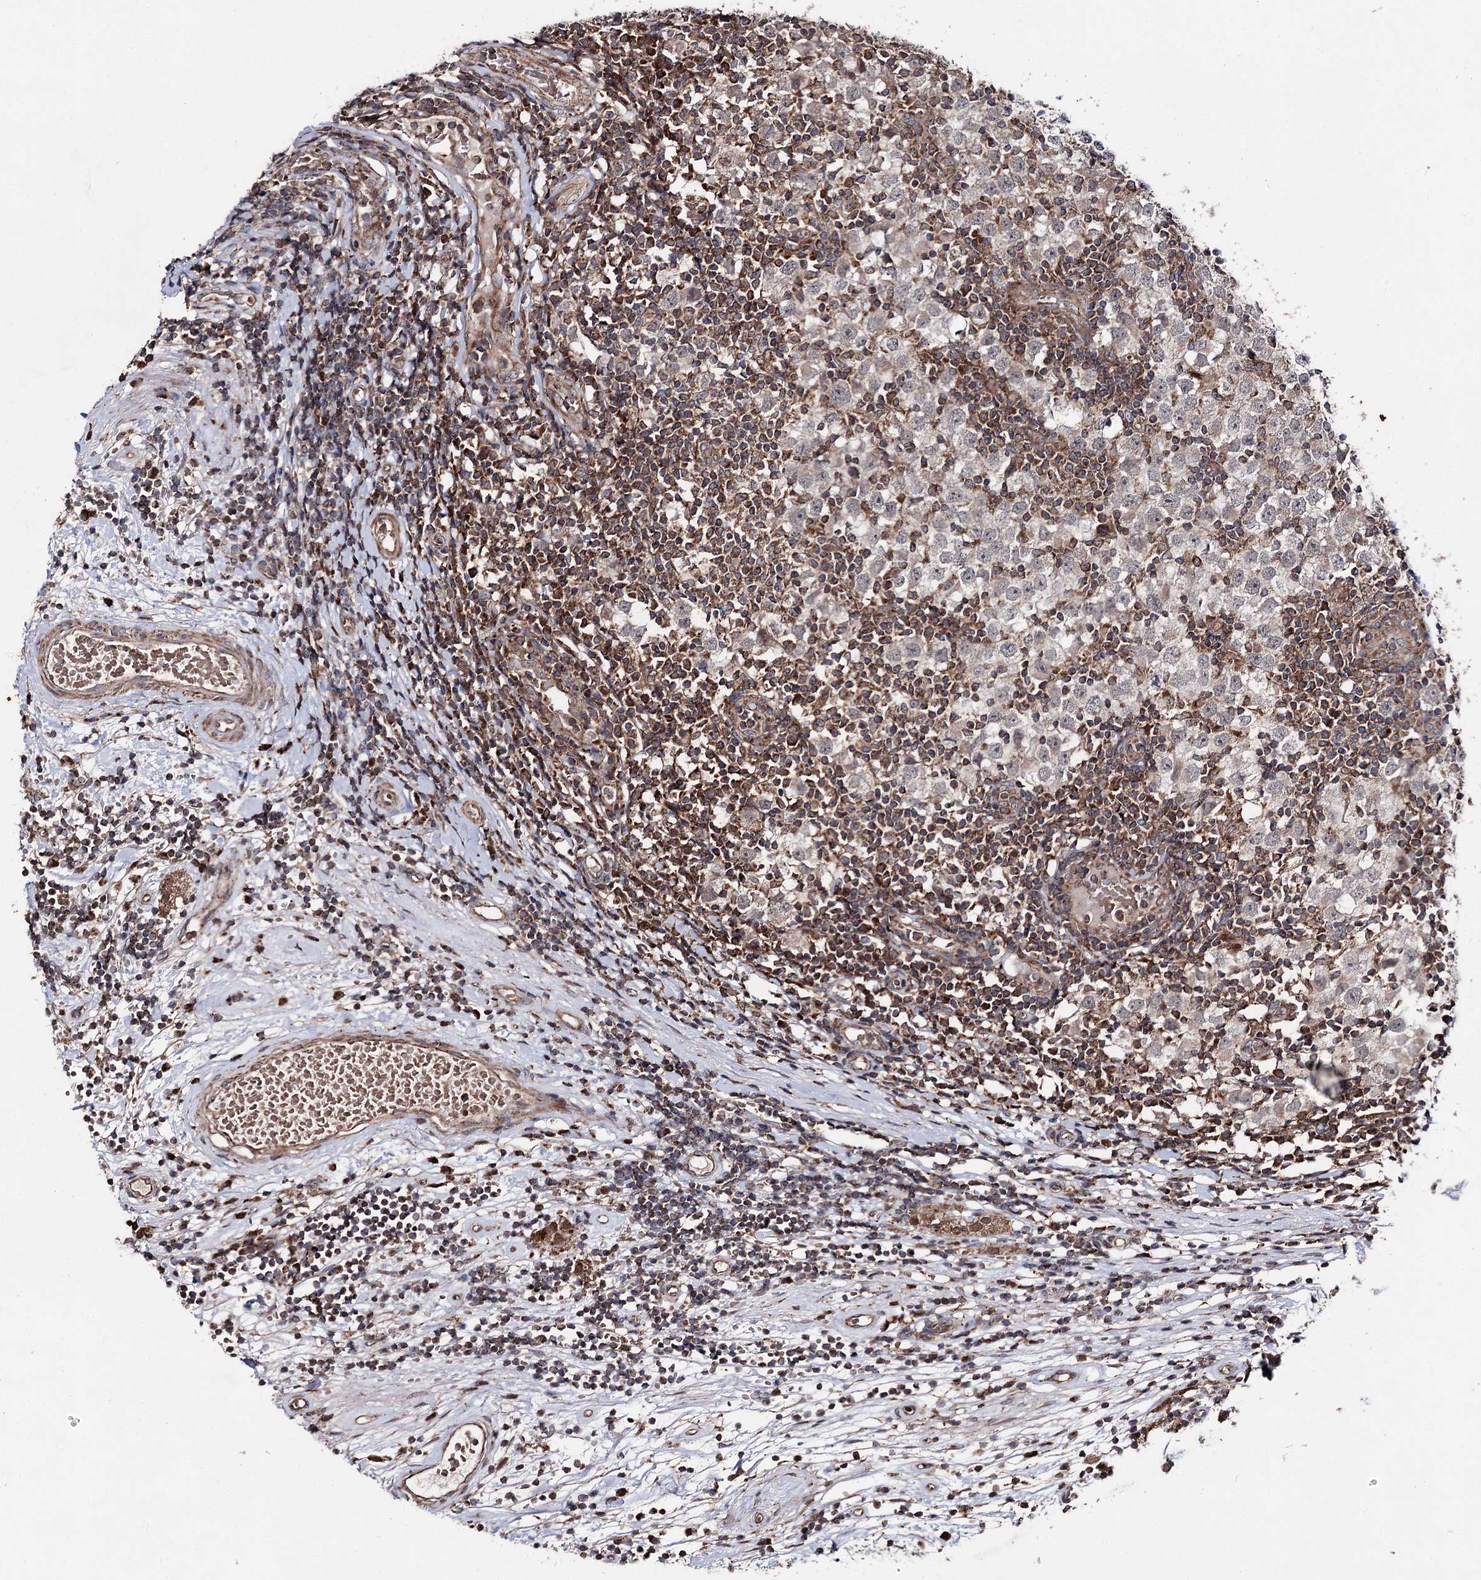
{"staining": {"intensity": "weak", "quantity": "<25%", "location": "cytoplasmic/membranous"}, "tissue": "testis cancer", "cell_type": "Tumor cells", "image_type": "cancer", "snomed": [{"axis": "morphology", "description": "Seminoma, NOS"}, {"axis": "topography", "description": "Testis"}], "caption": "High magnification brightfield microscopy of testis seminoma stained with DAB (brown) and counterstained with hematoxylin (blue): tumor cells show no significant expression. The staining was performed using DAB (3,3'-diaminobenzidine) to visualize the protein expression in brown, while the nuclei were stained in blue with hematoxylin (Magnification: 20x).", "gene": "MINDY3", "patient": {"sex": "male", "age": 65}}